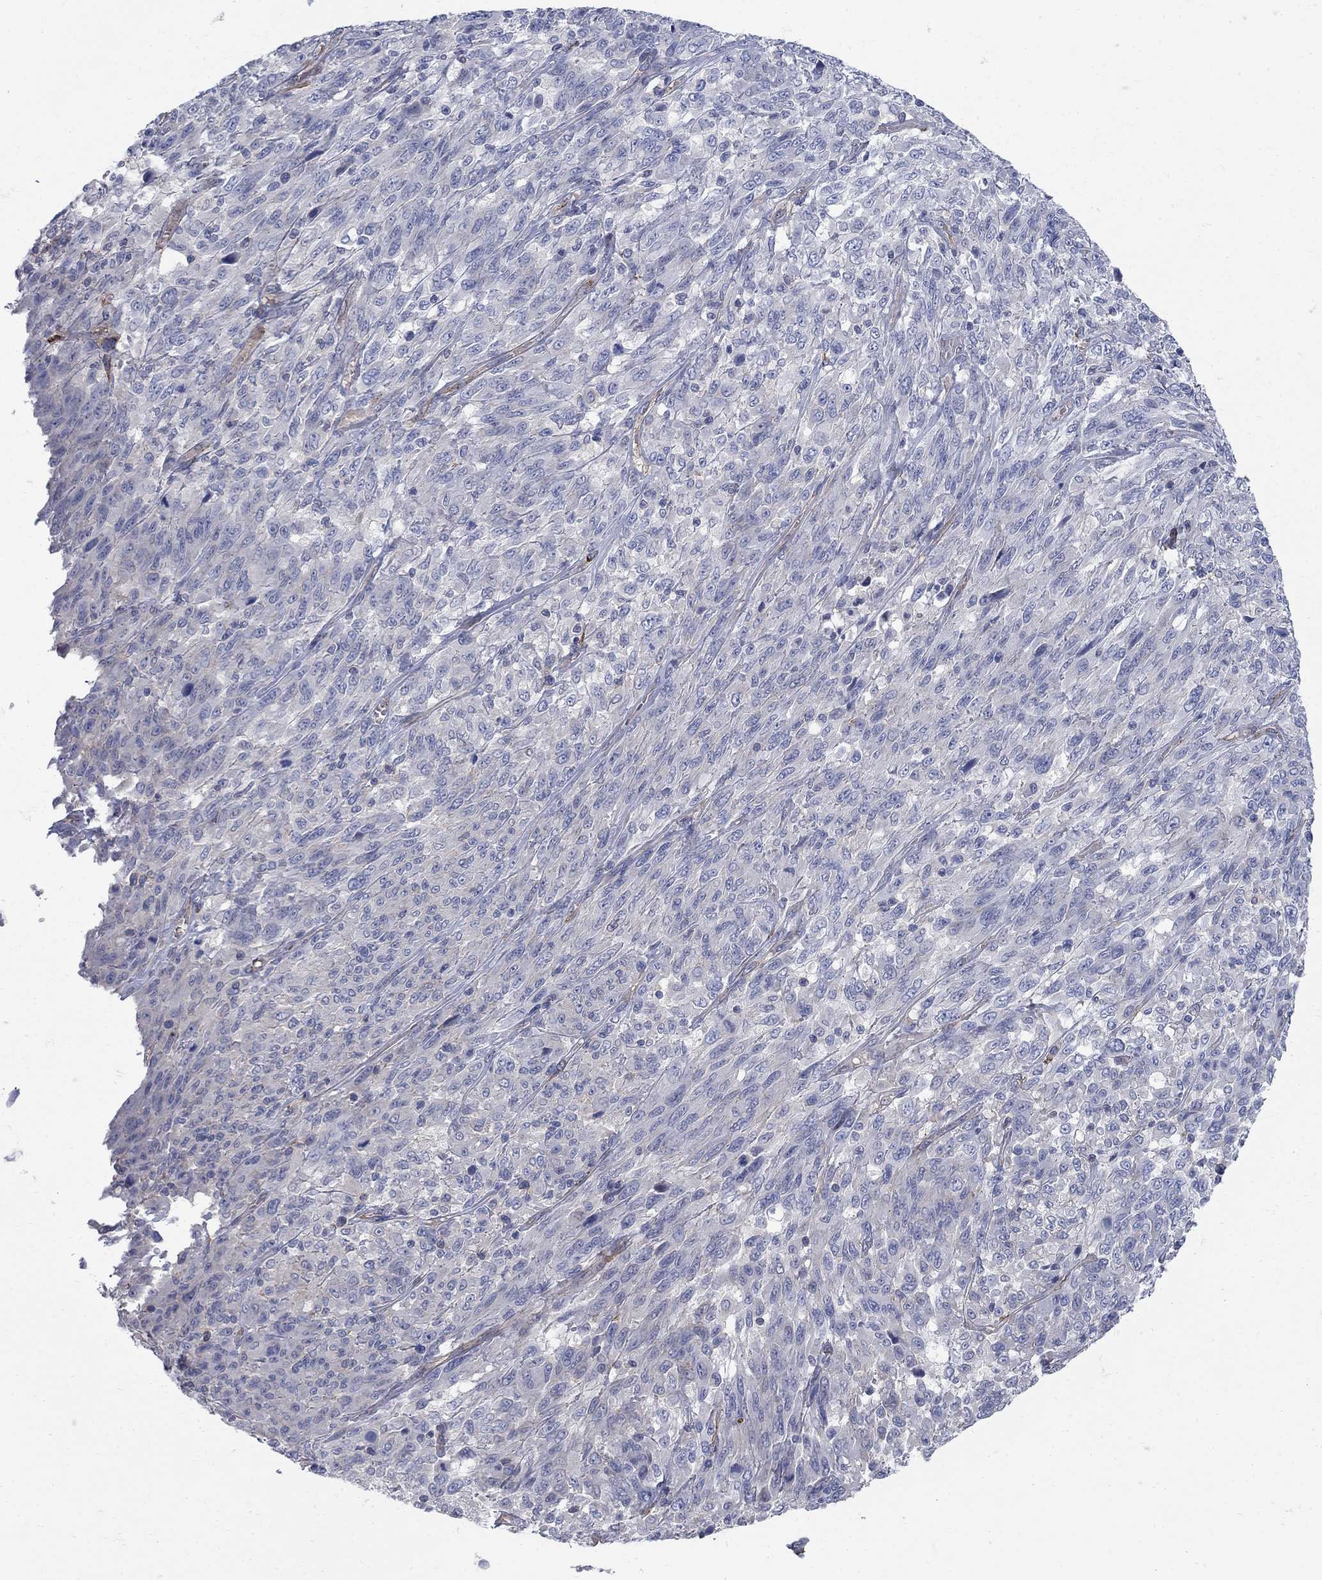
{"staining": {"intensity": "negative", "quantity": "none", "location": "none"}, "tissue": "melanoma", "cell_type": "Tumor cells", "image_type": "cancer", "snomed": [{"axis": "morphology", "description": "Malignant melanoma, NOS"}, {"axis": "topography", "description": "Skin"}], "caption": "Tumor cells show no significant protein staining in malignant melanoma.", "gene": "SEPTIN8", "patient": {"sex": "female", "age": 91}}